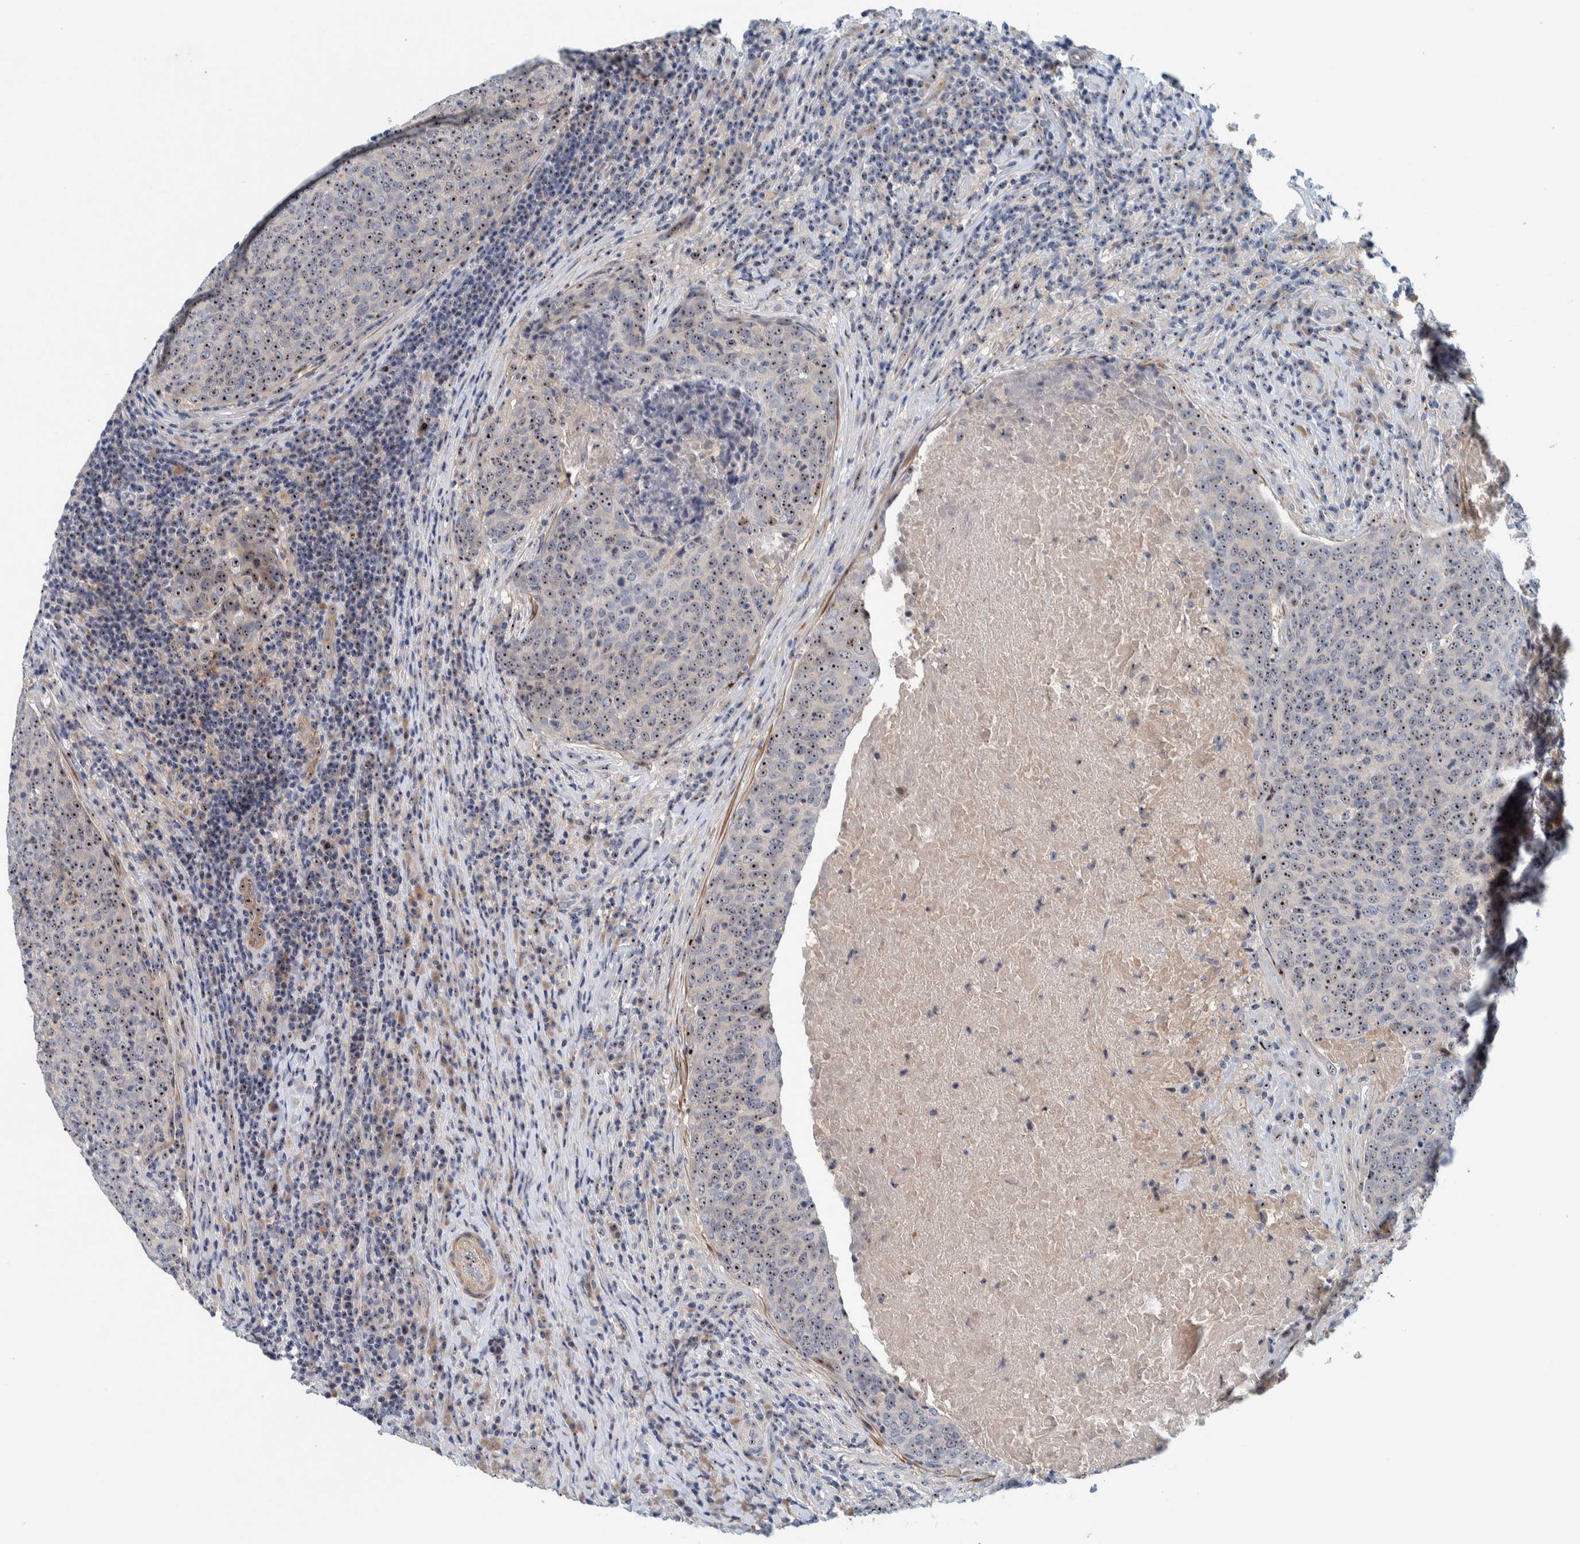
{"staining": {"intensity": "moderate", "quantity": ">75%", "location": "nuclear"}, "tissue": "head and neck cancer", "cell_type": "Tumor cells", "image_type": "cancer", "snomed": [{"axis": "morphology", "description": "Squamous cell carcinoma, NOS"}, {"axis": "morphology", "description": "Squamous cell carcinoma, metastatic, NOS"}, {"axis": "topography", "description": "Lymph node"}, {"axis": "topography", "description": "Head-Neck"}], "caption": "IHC of human head and neck cancer reveals medium levels of moderate nuclear positivity in approximately >75% of tumor cells. (Brightfield microscopy of DAB IHC at high magnification).", "gene": "NOL11", "patient": {"sex": "male", "age": 62}}